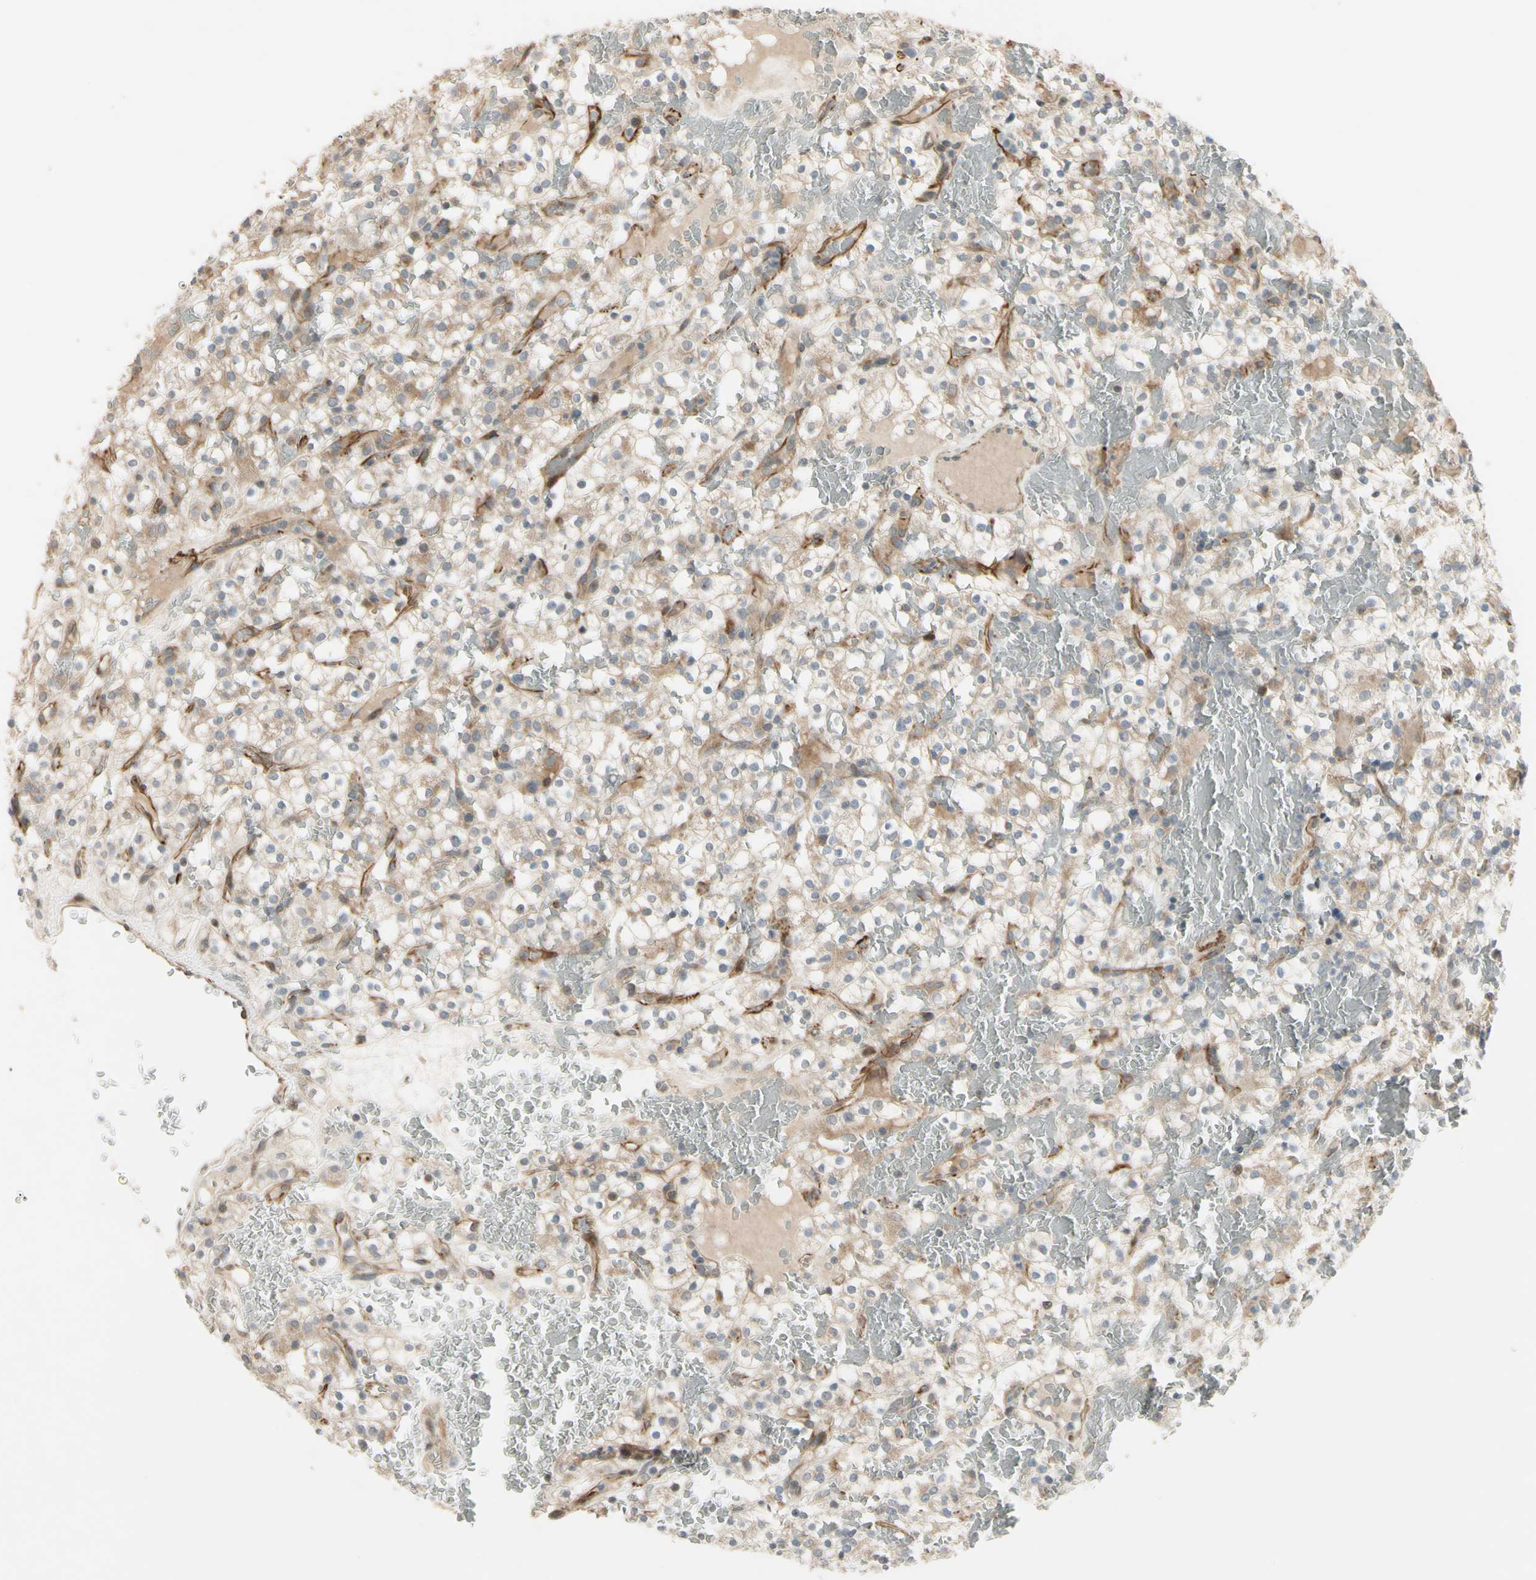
{"staining": {"intensity": "weak", "quantity": "25%-75%", "location": "cytoplasmic/membranous"}, "tissue": "renal cancer", "cell_type": "Tumor cells", "image_type": "cancer", "snomed": [{"axis": "morphology", "description": "Normal tissue, NOS"}, {"axis": "morphology", "description": "Adenocarcinoma, NOS"}, {"axis": "topography", "description": "Kidney"}], "caption": "Brown immunohistochemical staining in human adenocarcinoma (renal) reveals weak cytoplasmic/membranous staining in approximately 25%-75% of tumor cells. Using DAB (3,3'-diaminobenzidine) (brown) and hematoxylin (blue) stains, captured at high magnification using brightfield microscopy.", "gene": "NDFIP1", "patient": {"sex": "female", "age": 72}}